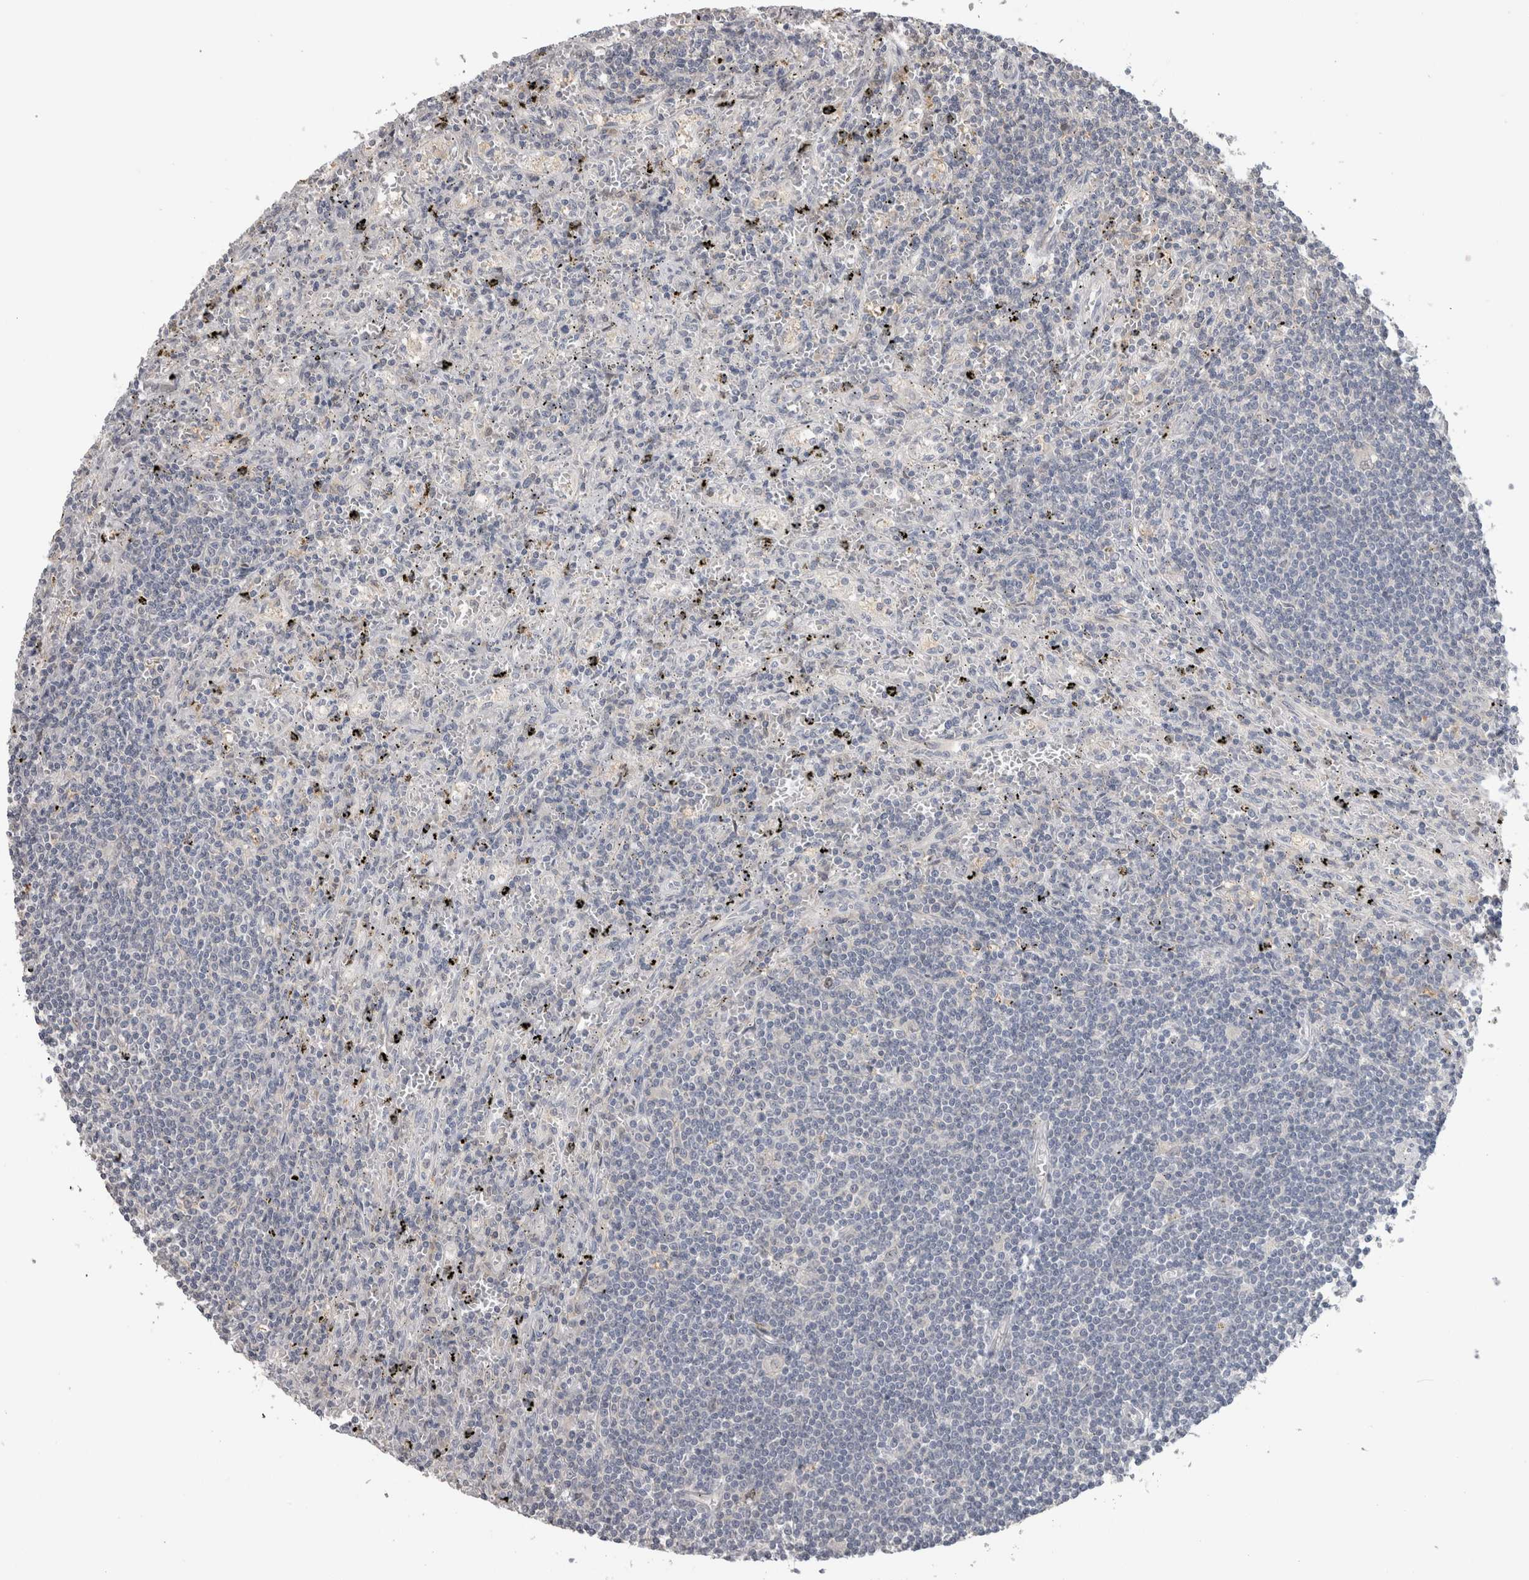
{"staining": {"intensity": "negative", "quantity": "none", "location": "none"}, "tissue": "lymphoma", "cell_type": "Tumor cells", "image_type": "cancer", "snomed": [{"axis": "morphology", "description": "Malignant lymphoma, non-Hodgkin's type, Low grade"}, {"axis": "topography", "description": "Spleen"}], "caption": "Immunohistochemical staining of human malignant lymphoma, non-Hodgkin's type (low-grade) exhibits no significant expression in tumor cells.", "gene": "USH1G", "patient": {"sex": "male", "age": 76}}